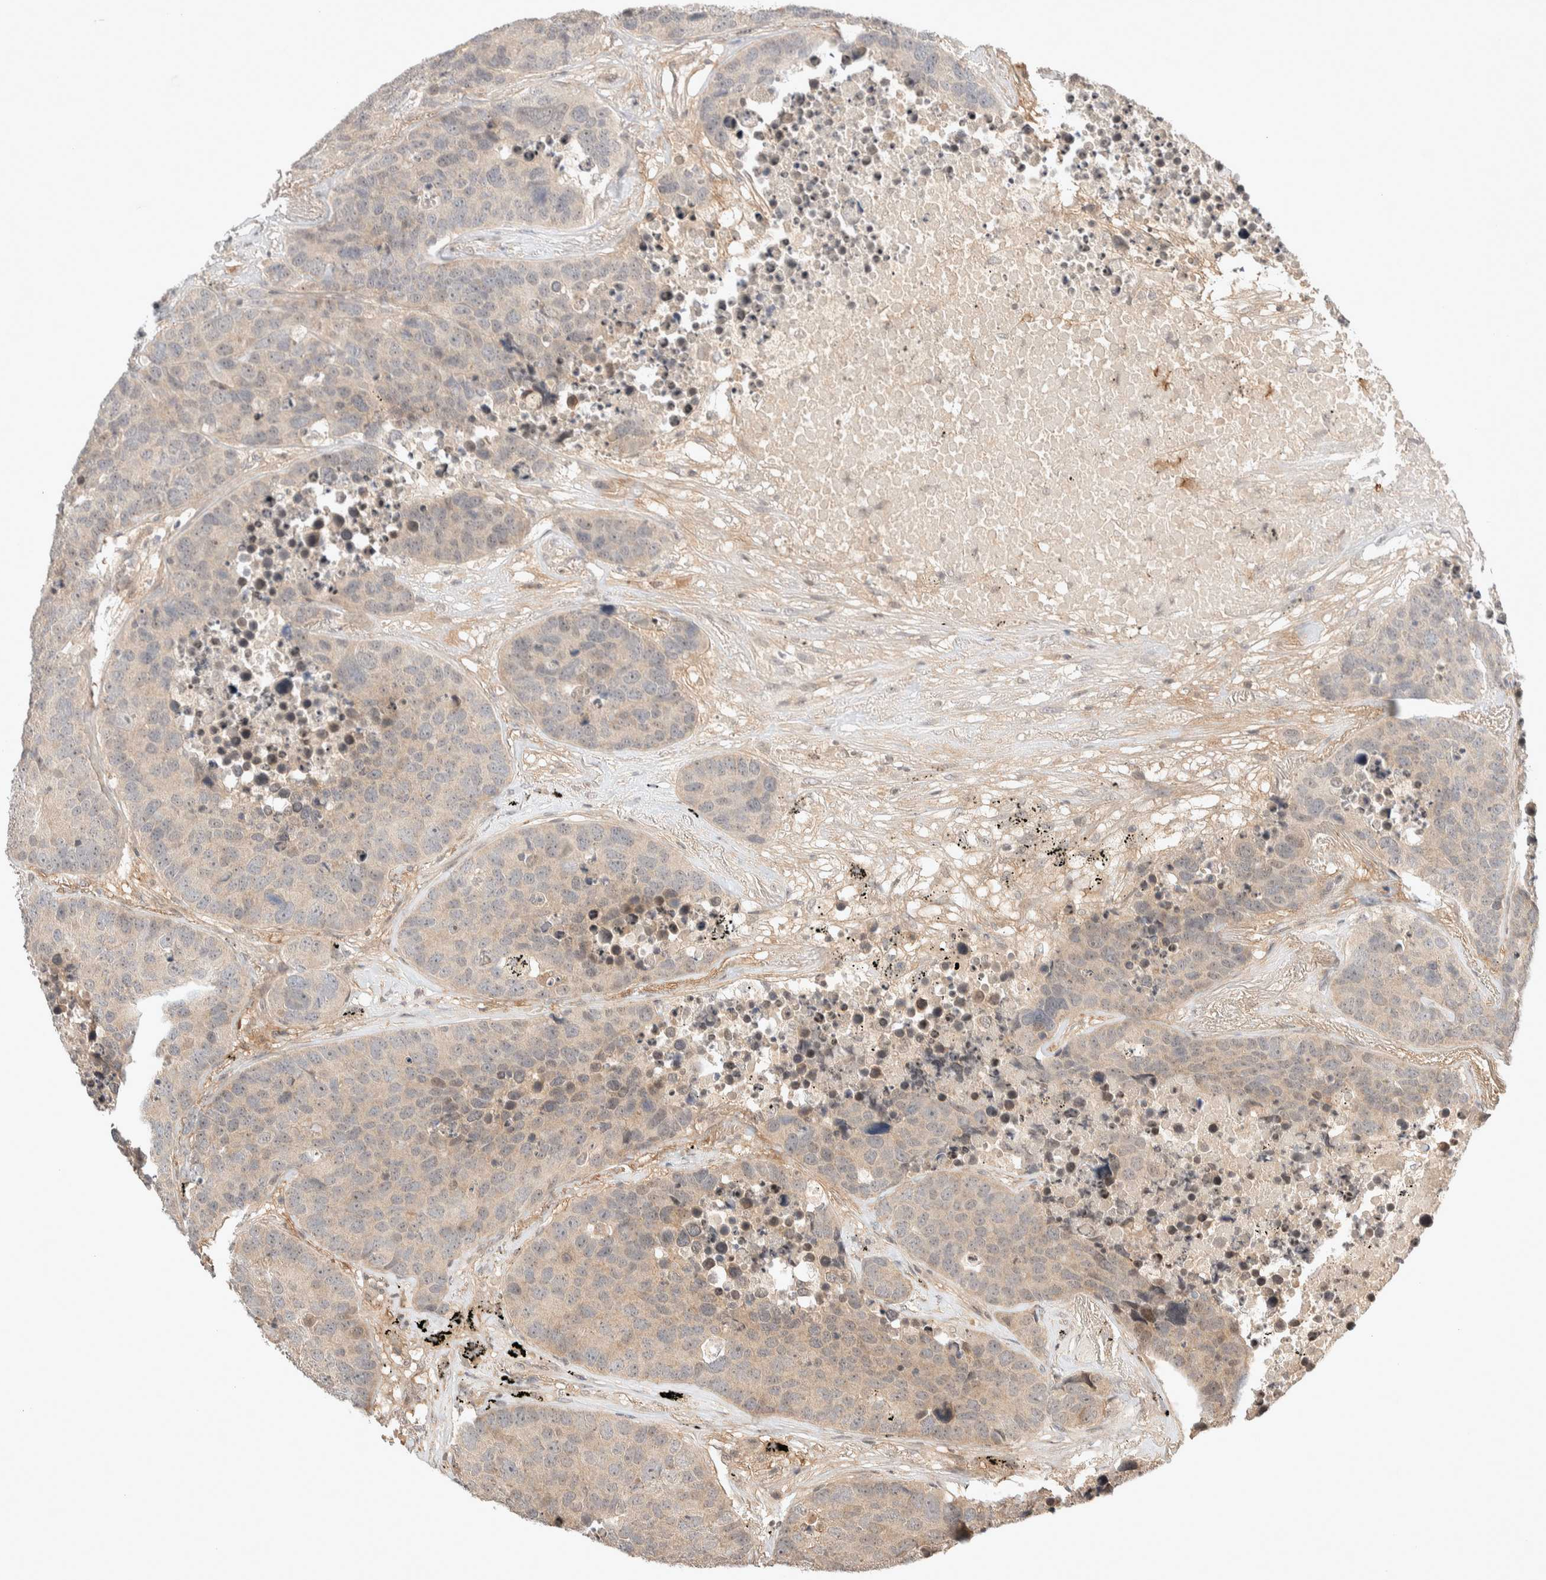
{"staining": {"intensity": "weak", "quantity": "<25%", "location": "cytoplasmic/membranous"}, "tissue": "carcinoid", "cell_type": "Tumor cells", "image_type": "cancer", "snomed": [{"axis": "morphology", "description": "Carcinoid, malignant, NOS"}, {"axis": "topography", "description": "Lung"}], "caption": "The immunohistochemistry photomicrograph has no significant expression in tumor cells of carcinoid tissue.", "gene": "THRA", "patient": {"sex": "male", "age": 60}}